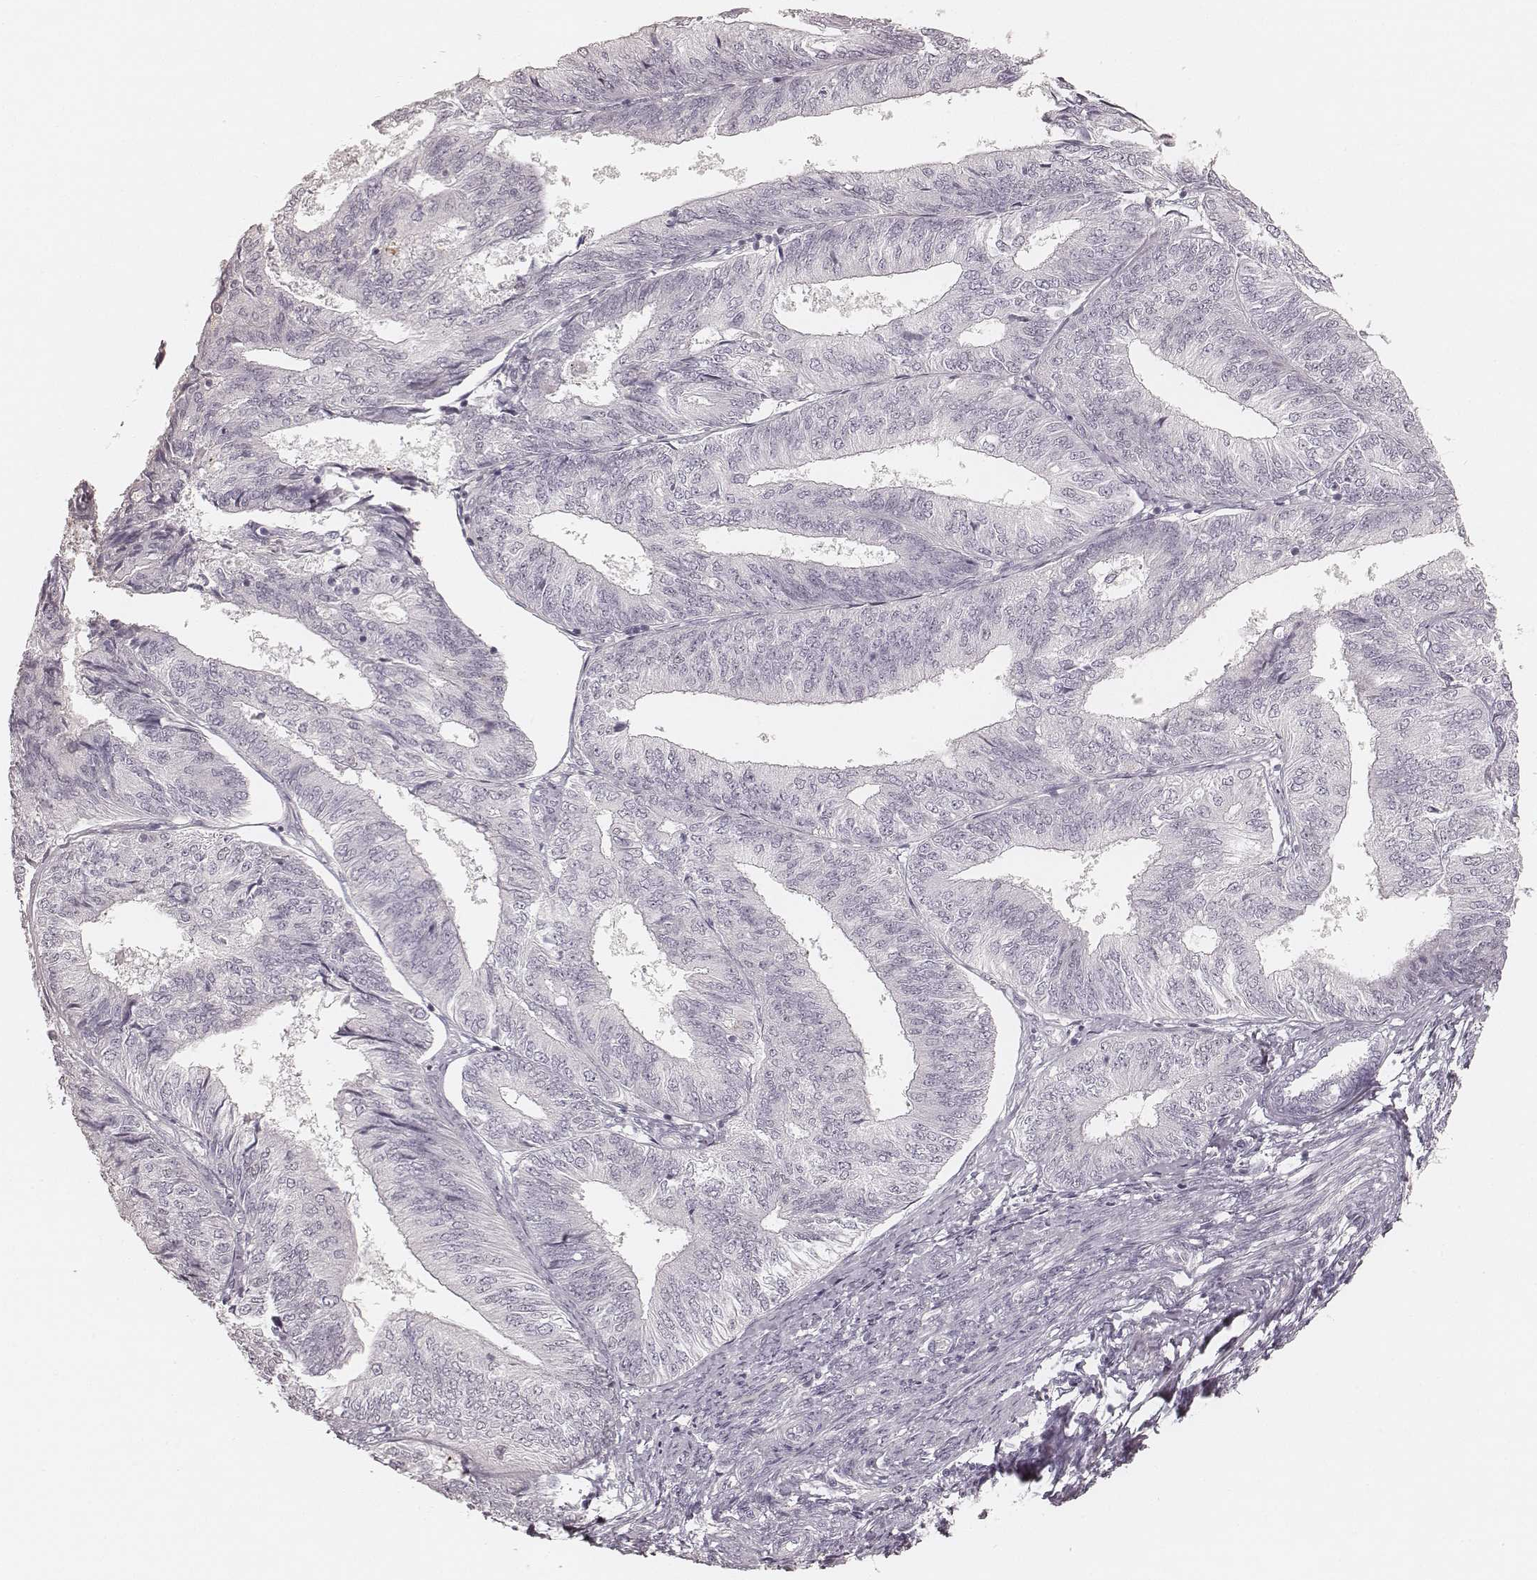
{"staining": {"intensity": "negative", "quantity": "none", "location": "none"}, "tissue": "endometrial cancer", "cell_type": "Tumor cells", "image_type": "cancer", "snomed": [{"axis": "morphology", "description": "Adenocarcinoma, NOS"}, {"axis": "topography", "description": "Endometrium"}], "caption": "An image of human endometrial cancer (adenocarcinoma) is negative for staining in tumor cells. (DAB (3,3'-diaminobenzidine) IHC, high magnification).", "gene": "TEX37", "patient": {"sex": "female", "age": 58}}